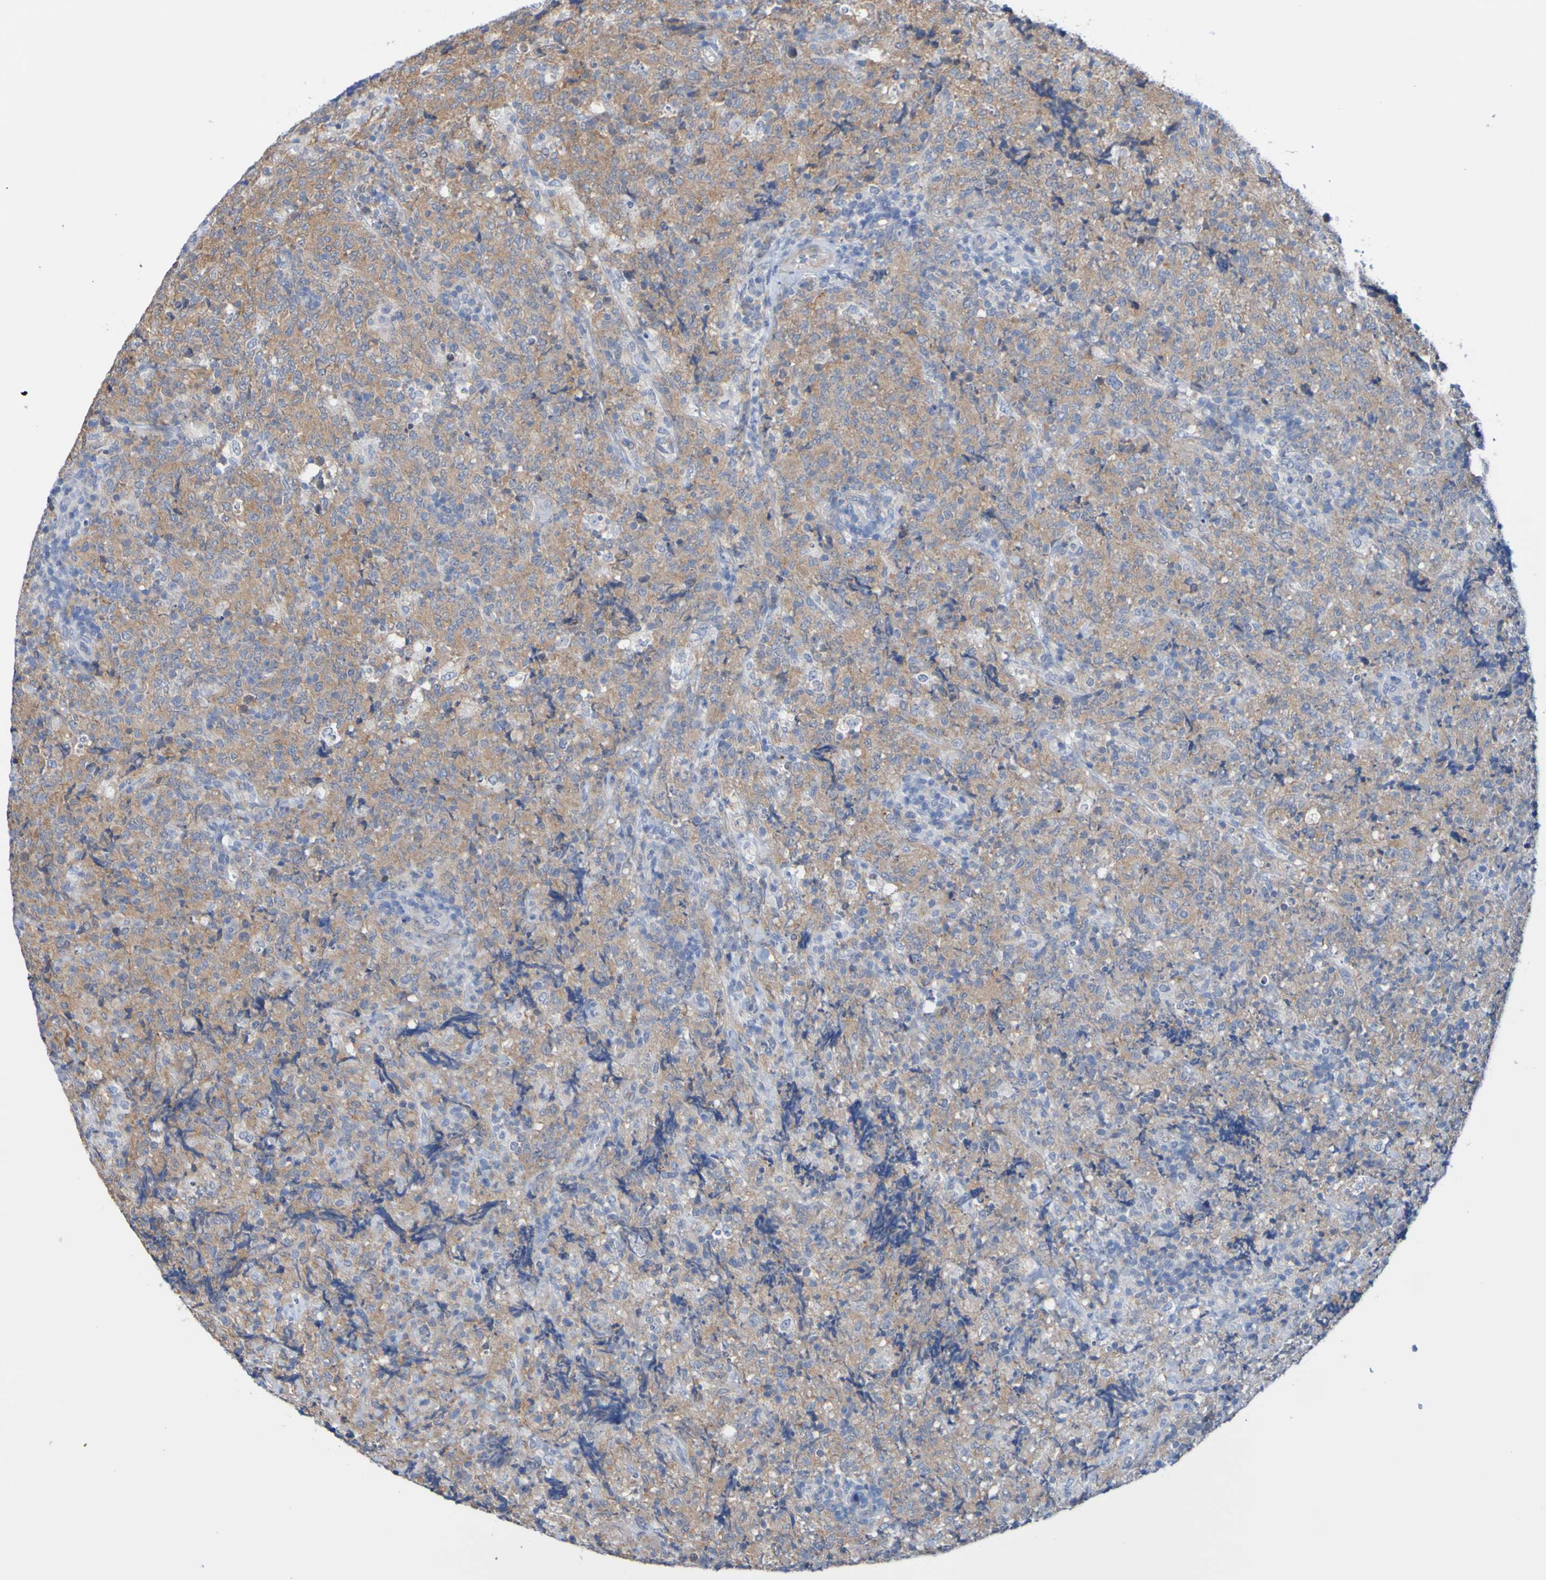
{"staining": {"intensity": "moderate", "quantity": ">75%", "location": "cytoplasmic/membranous"}, "tissue": "lymphoma", "cell_type": "Tumor cells", "image_type": "cancer", "snomed": [{"axis": "morphology", "description": "Malignant lymphoma, non-Hodgkin's type, High grade"}, {"axis": "topography", "description": "Tonsil"}], "caption": "Immunohistochemical staining of human malignant lymphoma, non-Hodgkin's type (high-grade) exhibits moderate cytoplasmic/membranous protein staining in approximately >75% of tumor cells.", "gene": "ACMSD", "patient": {"sex": "female", "age": 36}}